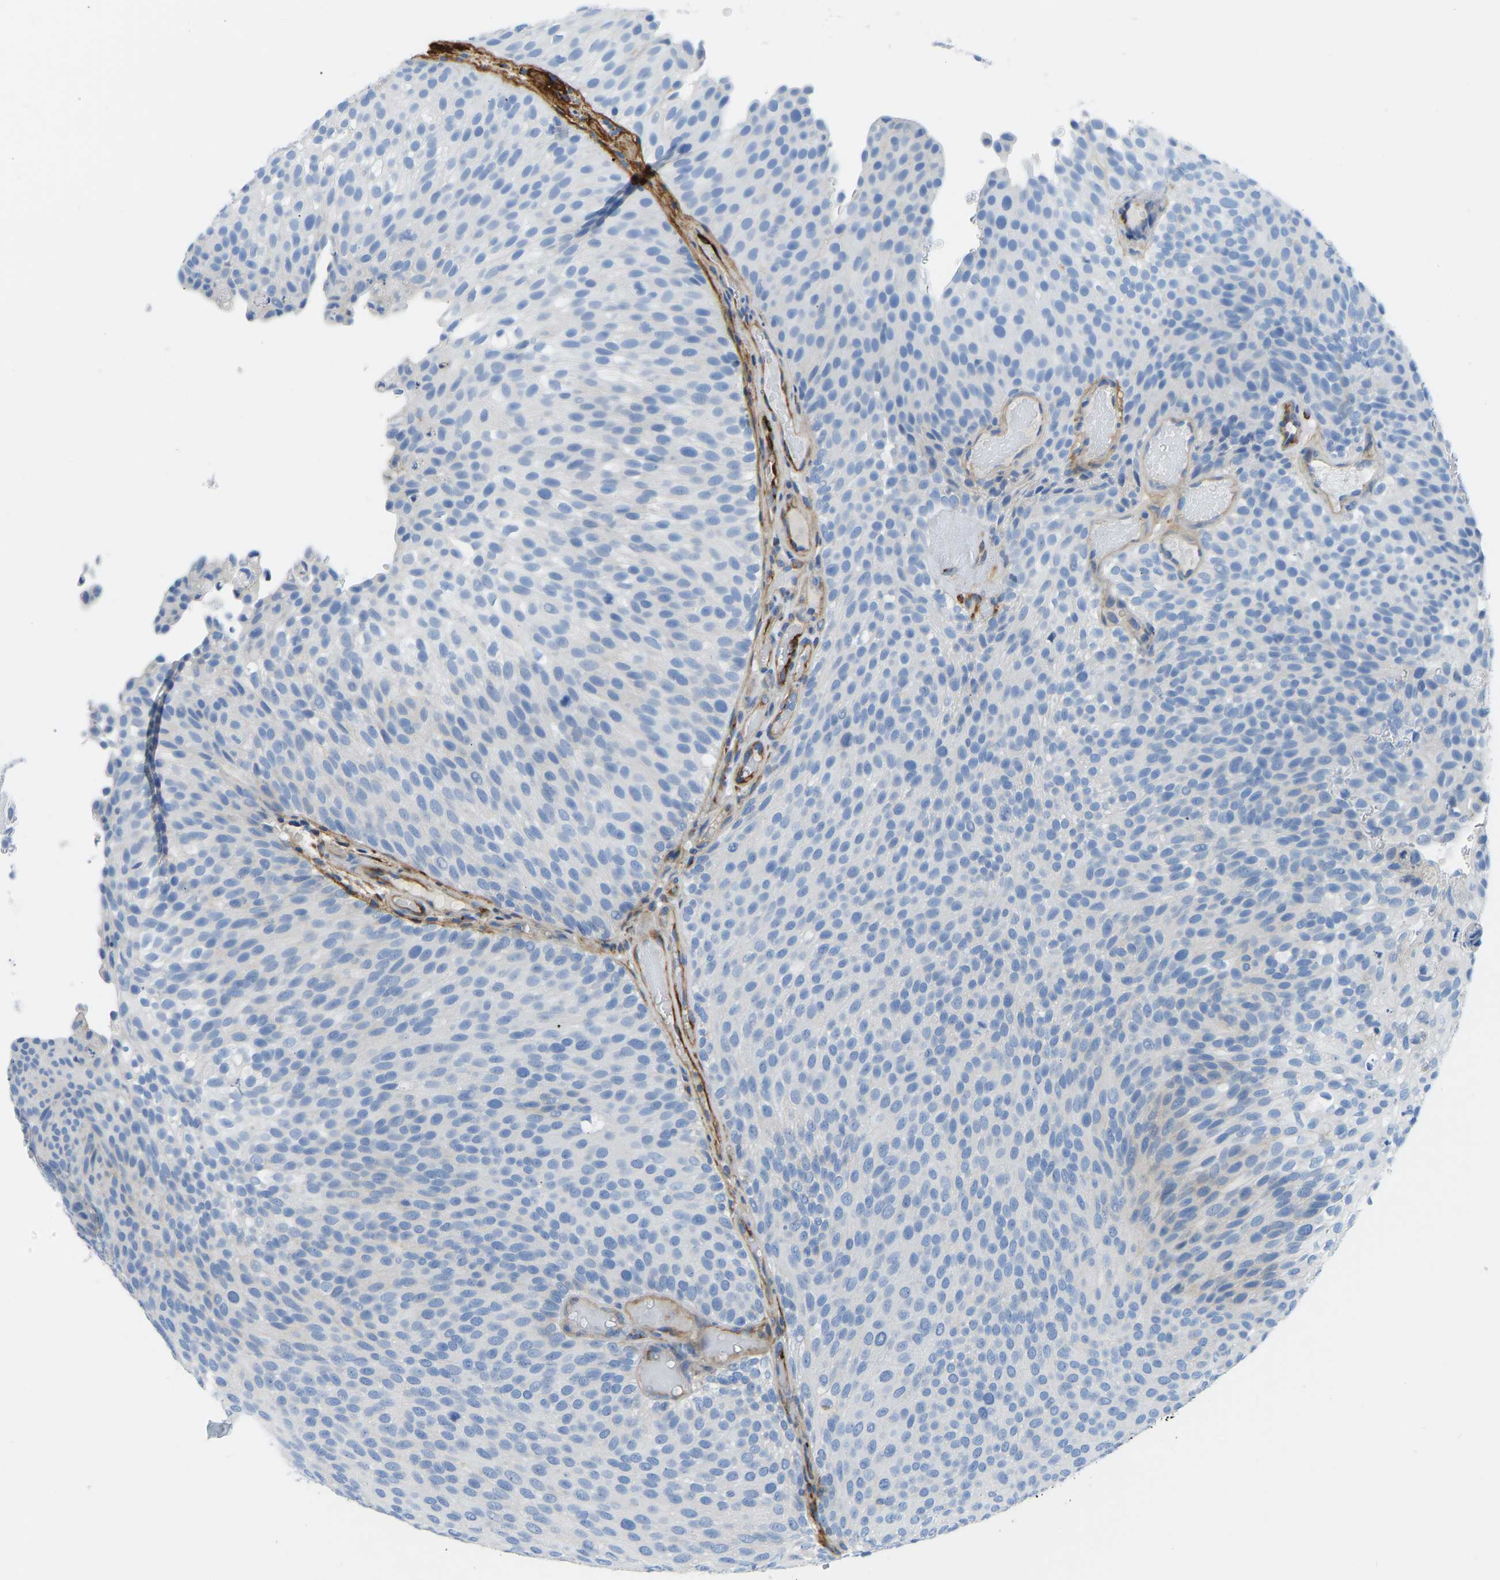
{"staining": {"intensity": "negative", "quantity": "none", "location": "none"}, "tissue": "urothelial cancer", "cell_type": "Tumor cells", "image_type": "cancer", "snomed": [{"axis": "morphology", "description": "Urothelial carcinoma, Low grade"}, {"axis": "topography", "description": "Urinary bladder"}], "caption": "This photomicrograph is of urothelial carcinoma (low-grade) stained with immunohistochemistry to label a protein in brown with the nuclei are counter-stained blue. There is no staining in tumor cells. The staining was performed using DAB (3,3'-diaminobenzidine) to visualize the protein expression in brown, while the nuclei were stained in blue with hematoxylin (Magnification: 20x).", "gene": "COL15A1", "patient": {"sex": "male", "age": 78}}